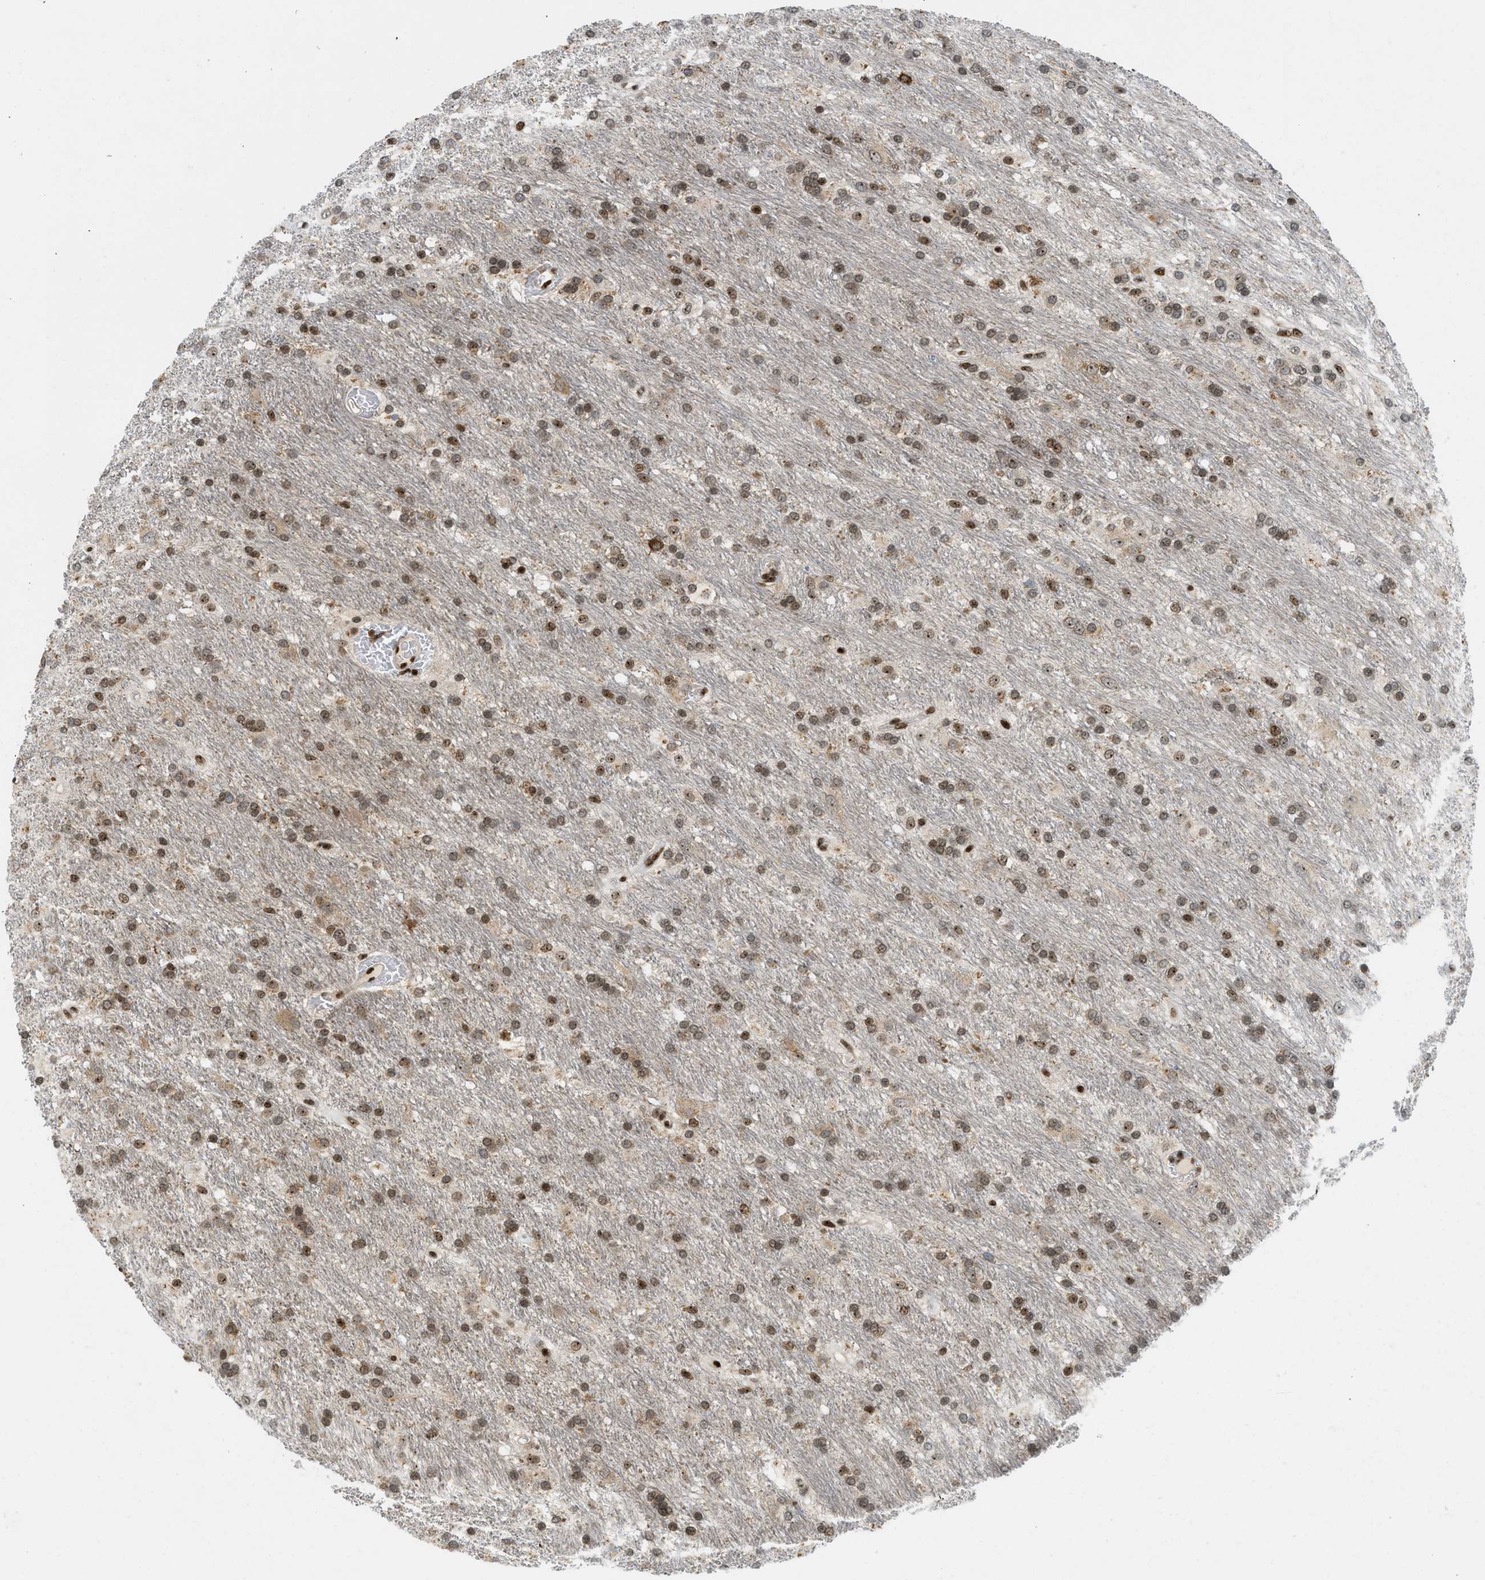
{"staining": {"intensity": "moderate", "quantity": ">75%", "location": "nuclear"}, "tissue": "glioma", "cell_type": "Tumor cells", "image_type": "cancer", "snomed": [{"axis": "morphology", "description": "Glioma, malignant, Low grade"}, {"axis": "topography", "description": "Brain"}], "caption": "A high-resolution image shows immunohistochemistry staining of malignant low-grade glioma, which exhibits moderate nuclear staining in about >75% of tumor cells.", "gene": "ZNF22", "patient": {"sex": "male", "age": 77}}